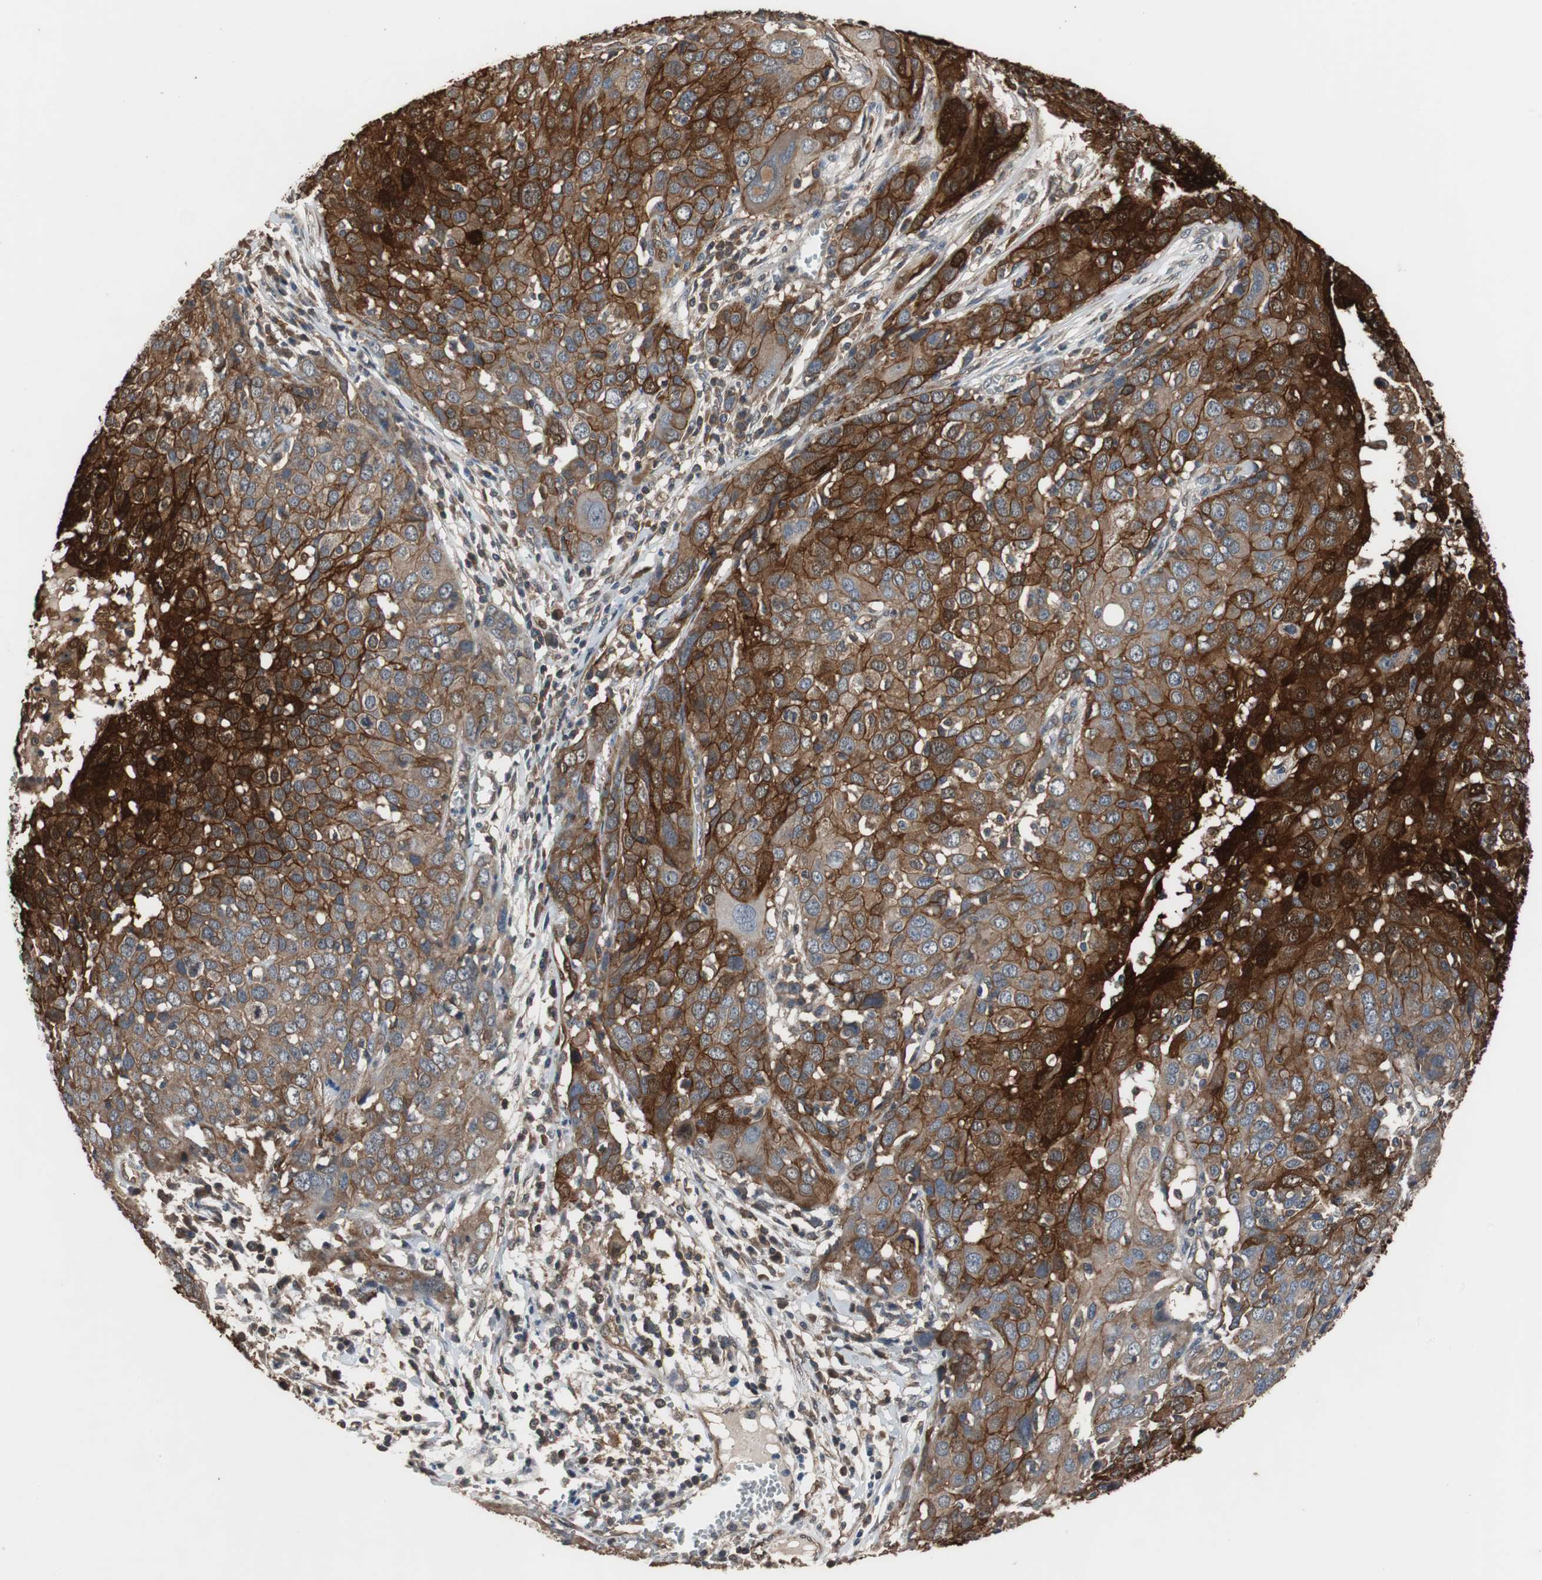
{"staining": {"intensity": "strong", "quantity": ">75%", "location": "cytoplasmic/membranous,nuclear"}, "tissue": "ovarian cancer", "cell_type": "Tumor cells", "image_type": "cancer", "snomed": [{"axis": "morphology", "description": "Carcinoma, endometroid"}, {"axis": "topography", "description": "Ovary"}], "caption": "Ovarian endometroid carcinoma stained with immunohistochemistry displays strong cytoplasmic/membranous and nuclear positivity in approximately >75% of tumor cells.", "gene": "NDRG1", "patient": {"sex": "female", "age": 50}}